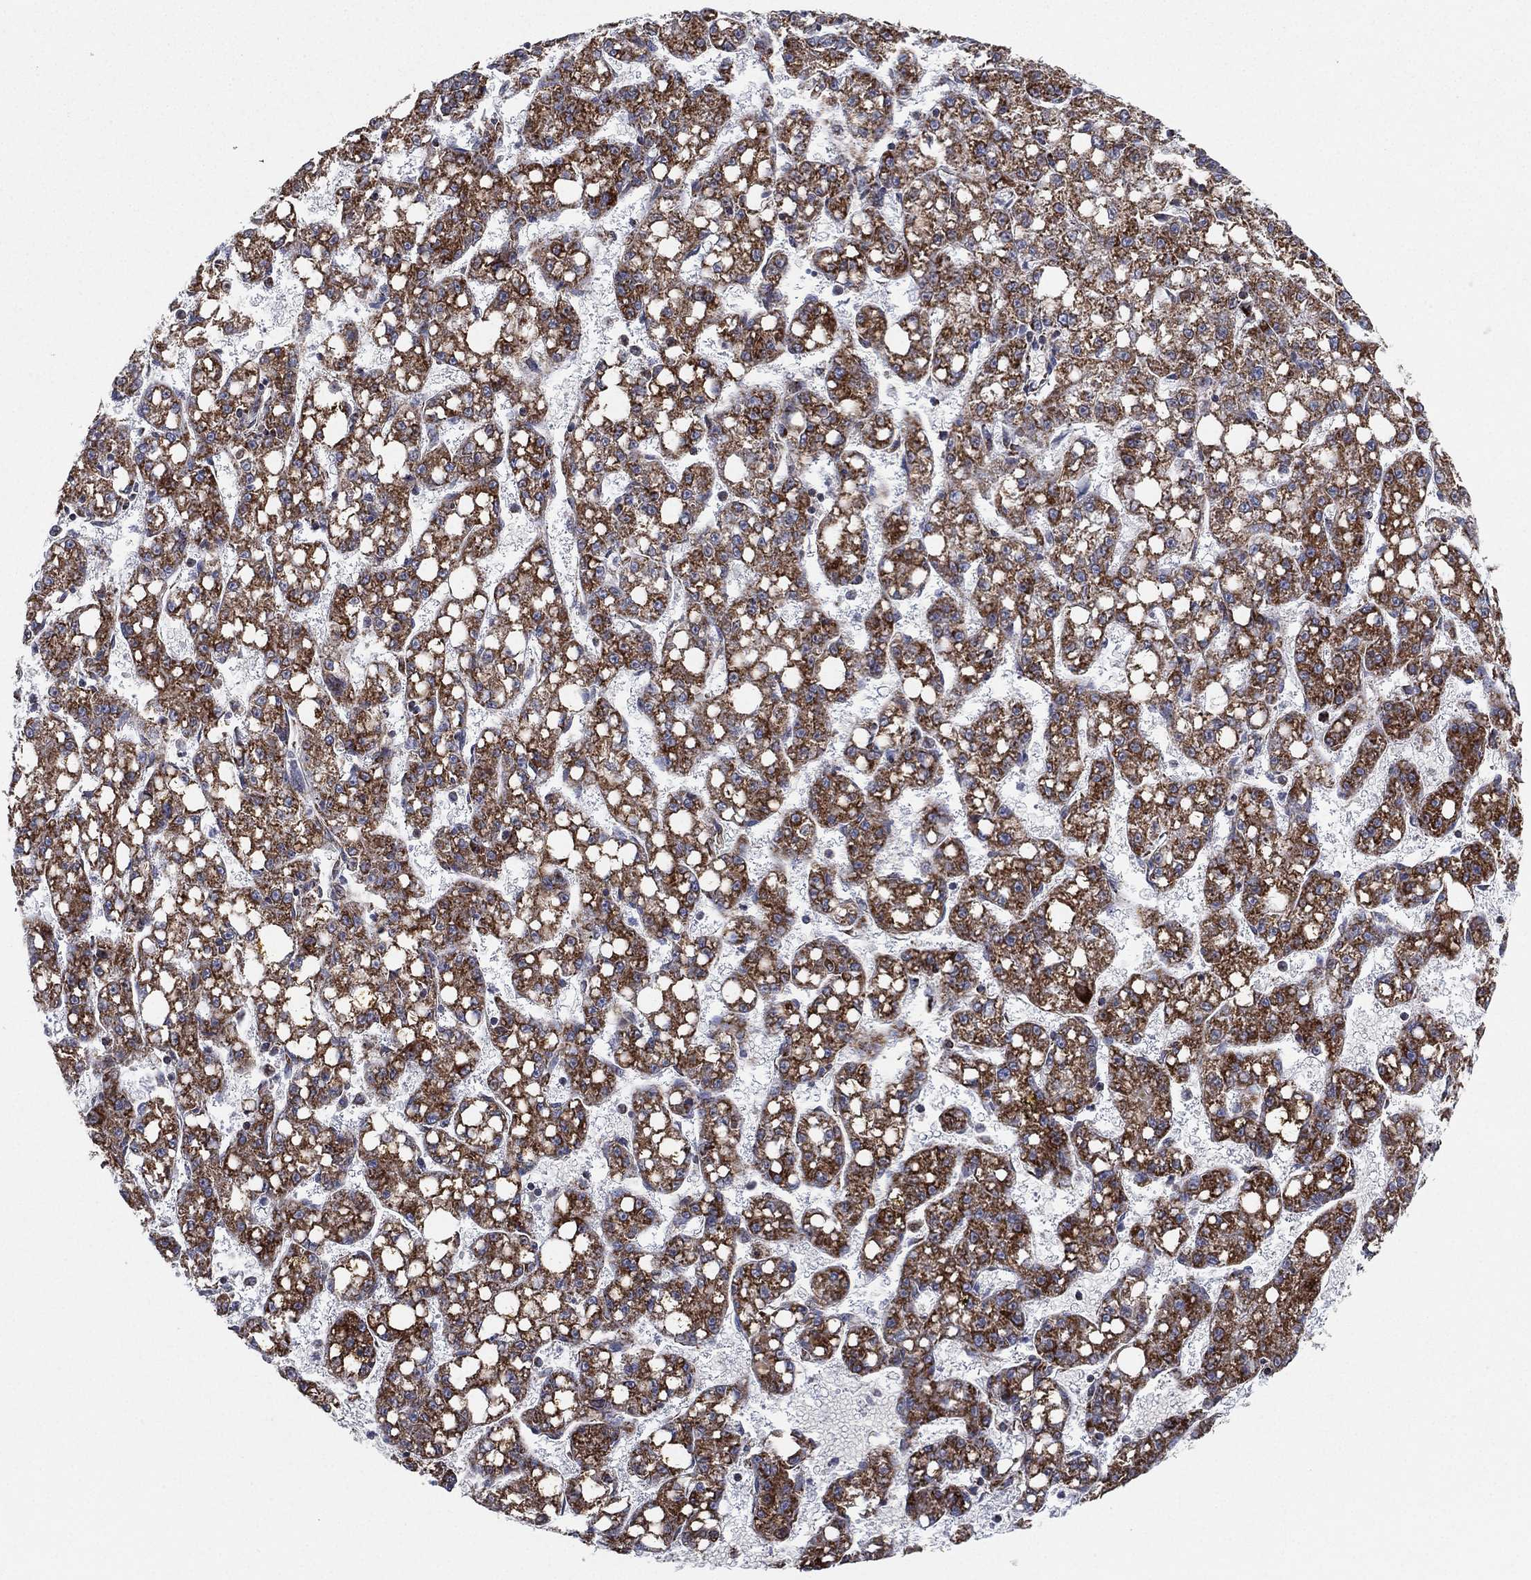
{"staining": {"intensity": "strong", "quantity": ">75%", "location": "cytoplasmic/membranous"}, "tissue": "liver cancer", "cell_type": "Tumor cells", "image_type": "cancer", "snomed": [{"axis": "morphology", "description": "Carcinoma, Hepatocellular, NOS"}, {"axis": "topography", "description": "Liver"}], "caption": "This image exhibits immunohistochemistry staining of human liver cancer, with high strong cytoplasmic/membranous expression in approximately >75% of tumor cells.", "gene": "PSMG4", "patient": {"sex": "female", "age": 65}}